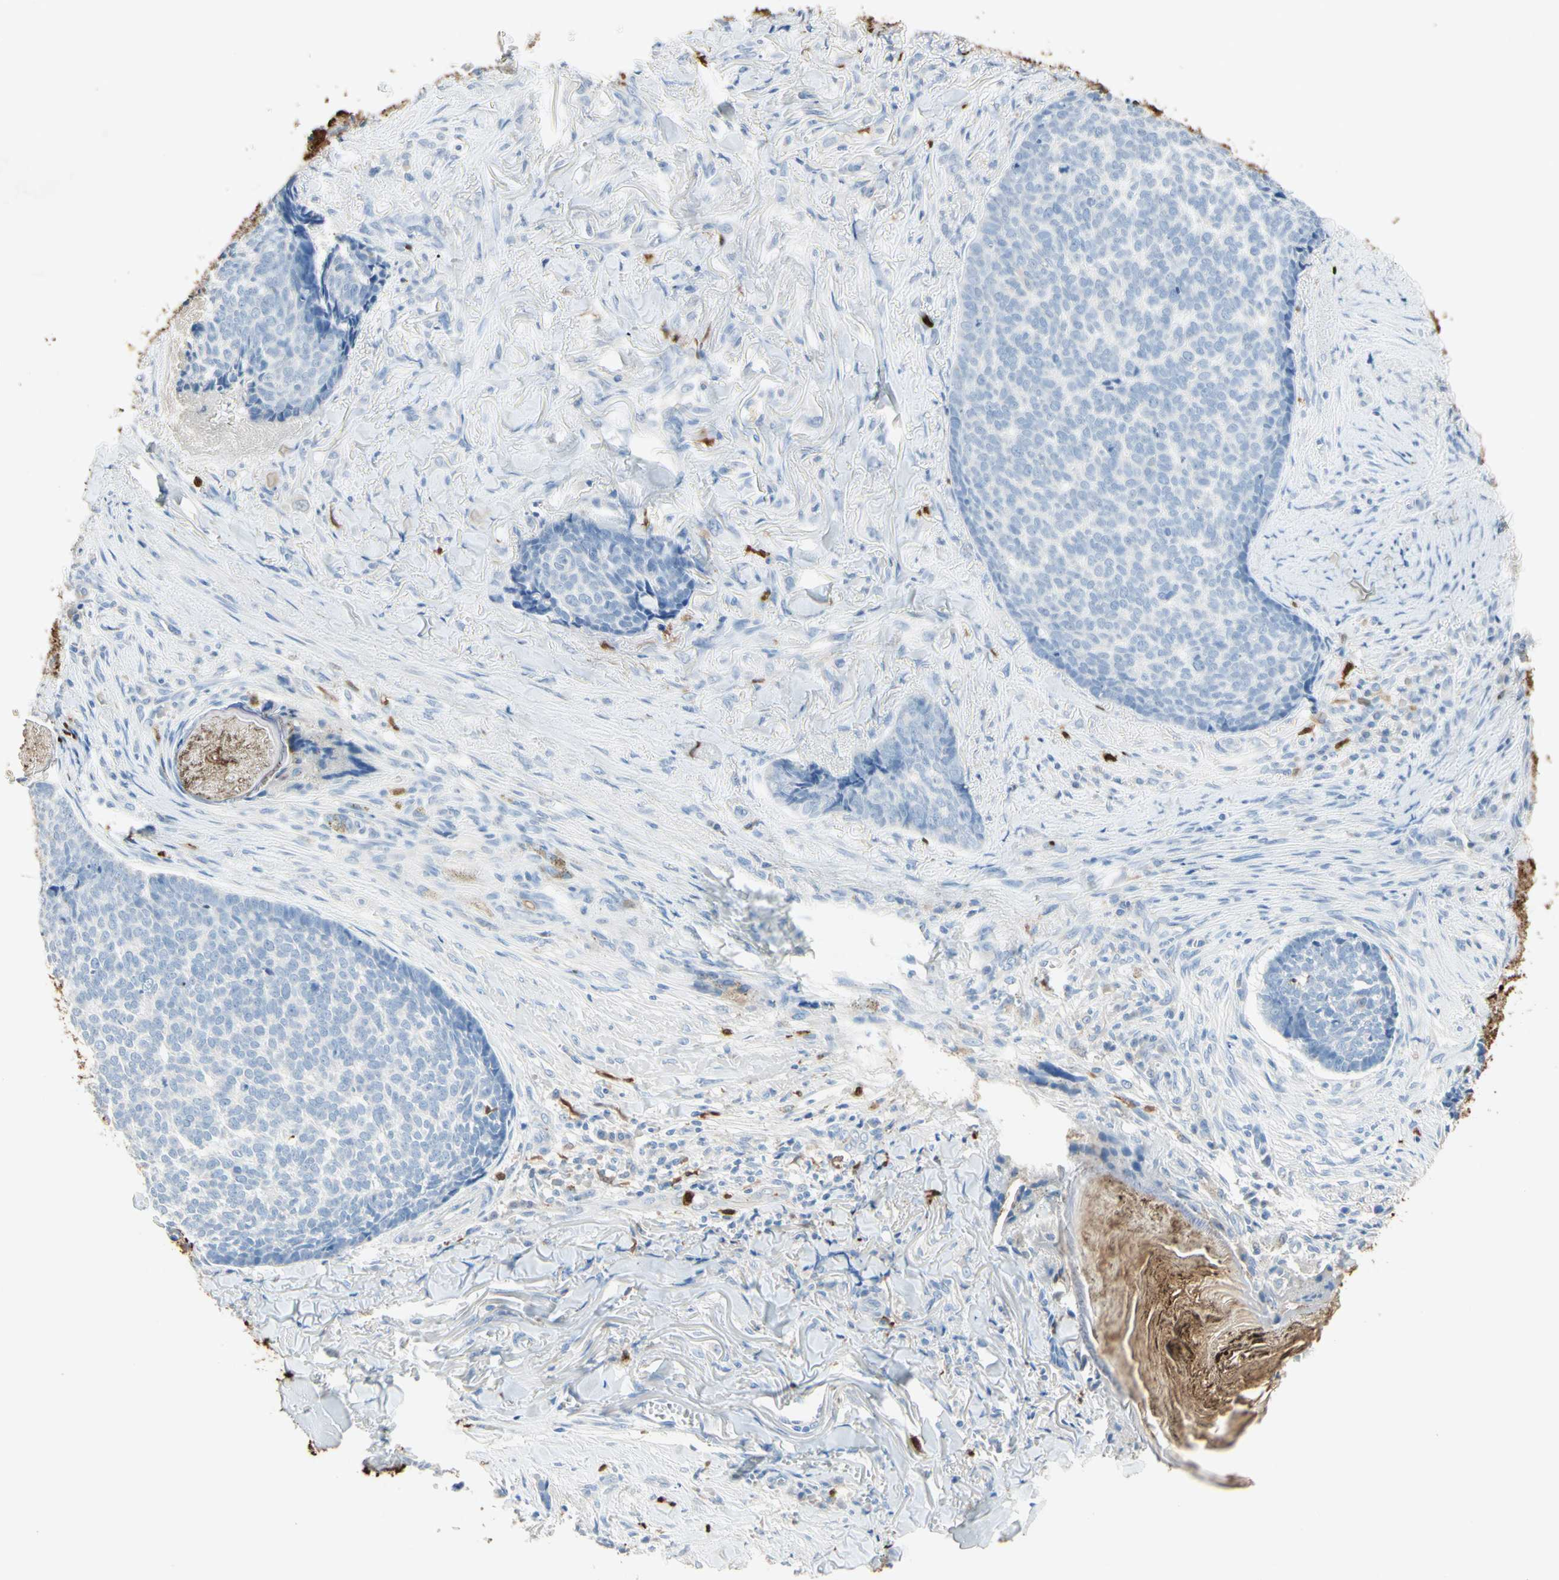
{"staining": {"intensity": "negative", "quantity": "none", "location": "none"}, "tissue": "skin cancer", "cell_type": "Tumor cells", "image_type": "cancer", "snomed": [{"axis": "morphology", "description": "Basal cell carcinoma"}, {"axis": "topography", "description": "Skin"}], "caption": "Immunohistochemistry (IHC) of human skin cancer exhibits no expression in tumor cells.", "gene": "NFKBIZ", "patient": {"sex": "male", "age": 84}}